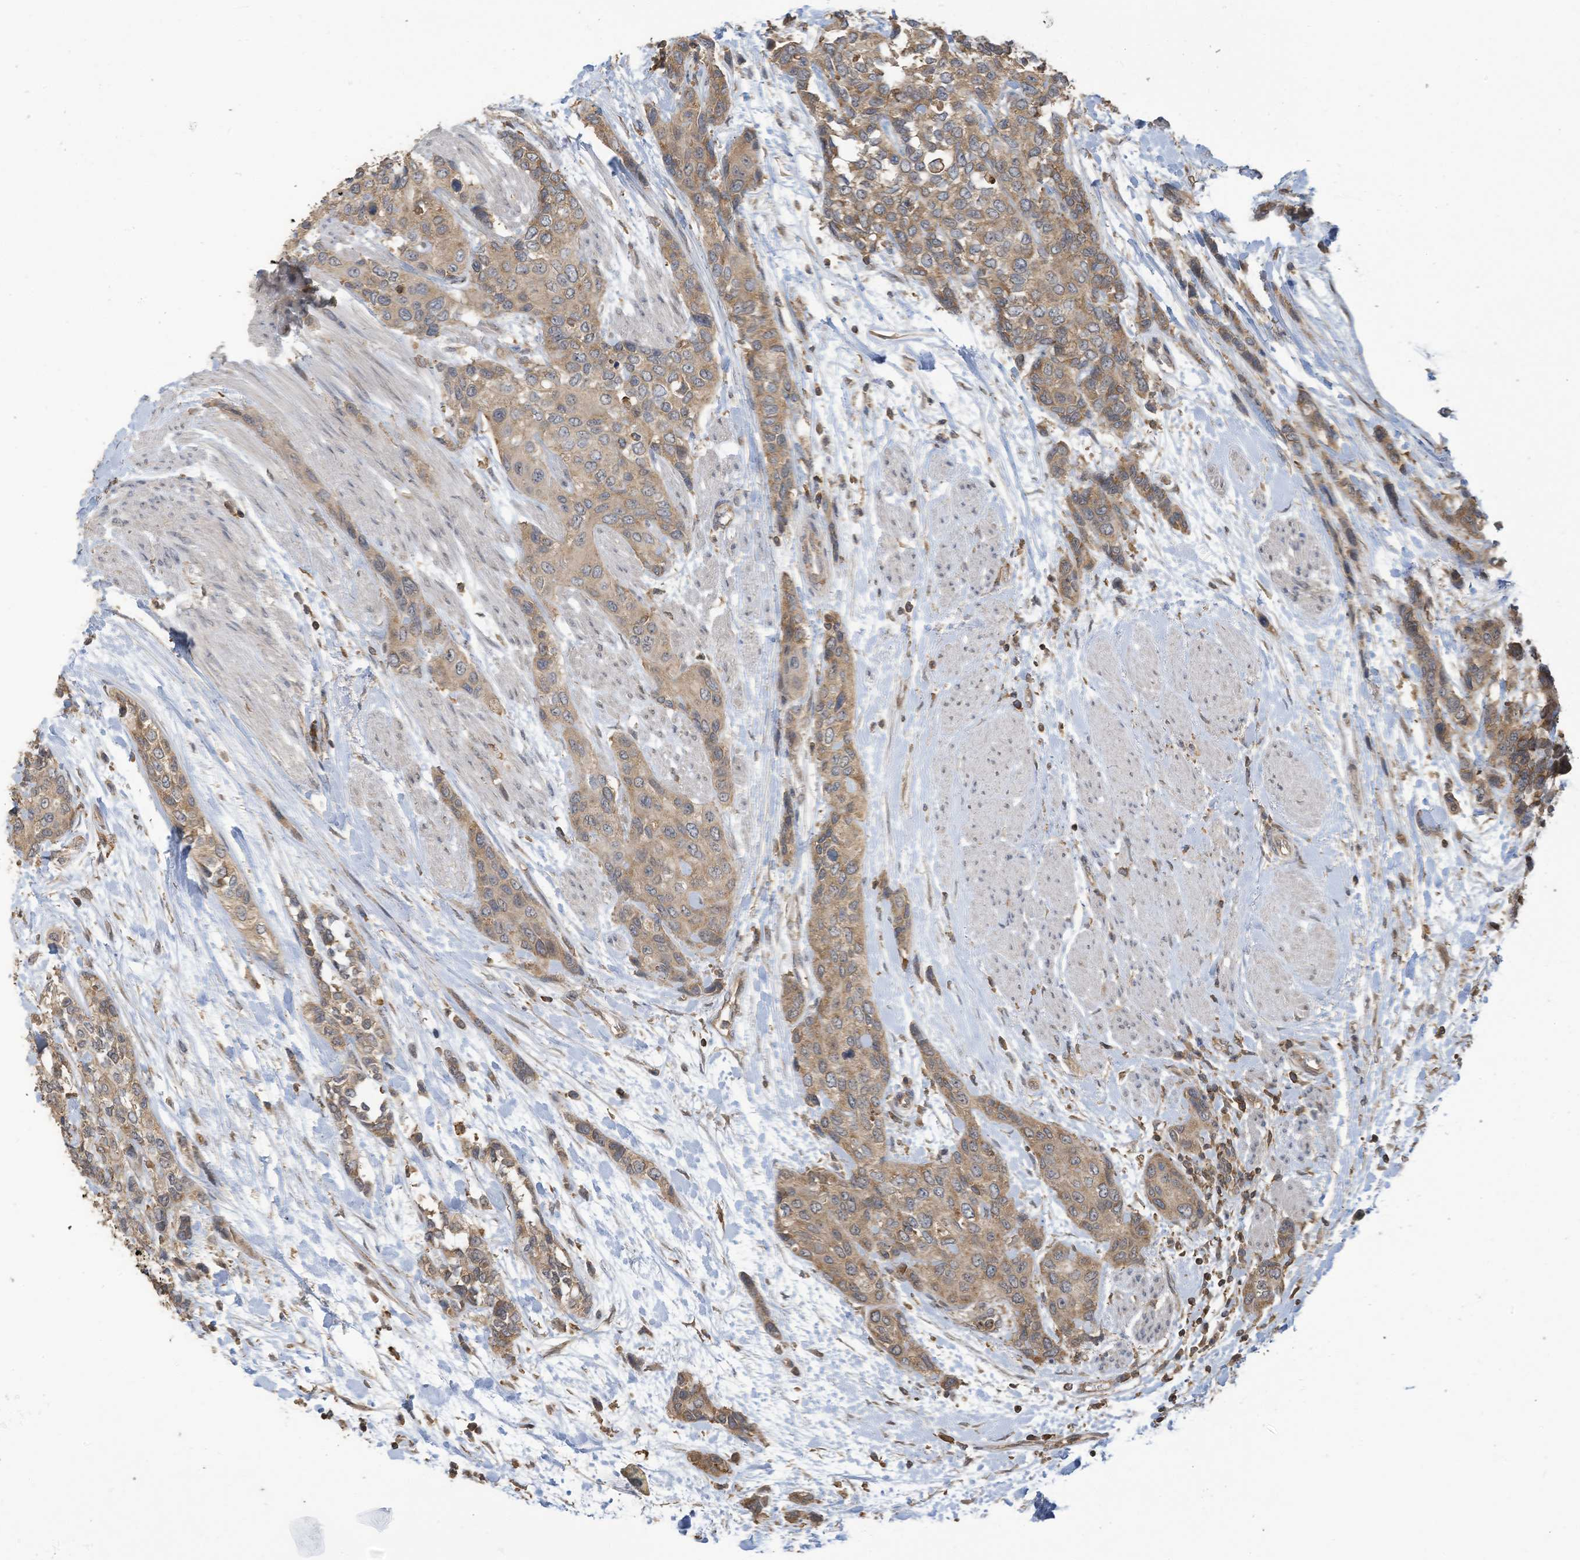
{"staining": {"intensity": "moderate", "quantity": ">75%", "location": "cytoplasmic/membranous"}, "tissue": "urothelial cancer", "cell_type": "Tumor cells", "image_type": "cancer", "snomed": [{"axis": "morphology", "description": "Normal tissue, NOS"}, {"axis": "morphology", "description": "Urothelial carcinoma, High grade"}, {"axis": "topography", "description": "Vascular tissue"}, {"axis": "topography", "description": "Urinary bladder"}], "caption": "This image shows IHC staining of human urothelial cancer, with medium moderate cytoplasmic/membranous expression in approximately >75% of tumor cells.", "gene": "COX10", "patient": {"sex": "female", "age": 56}}